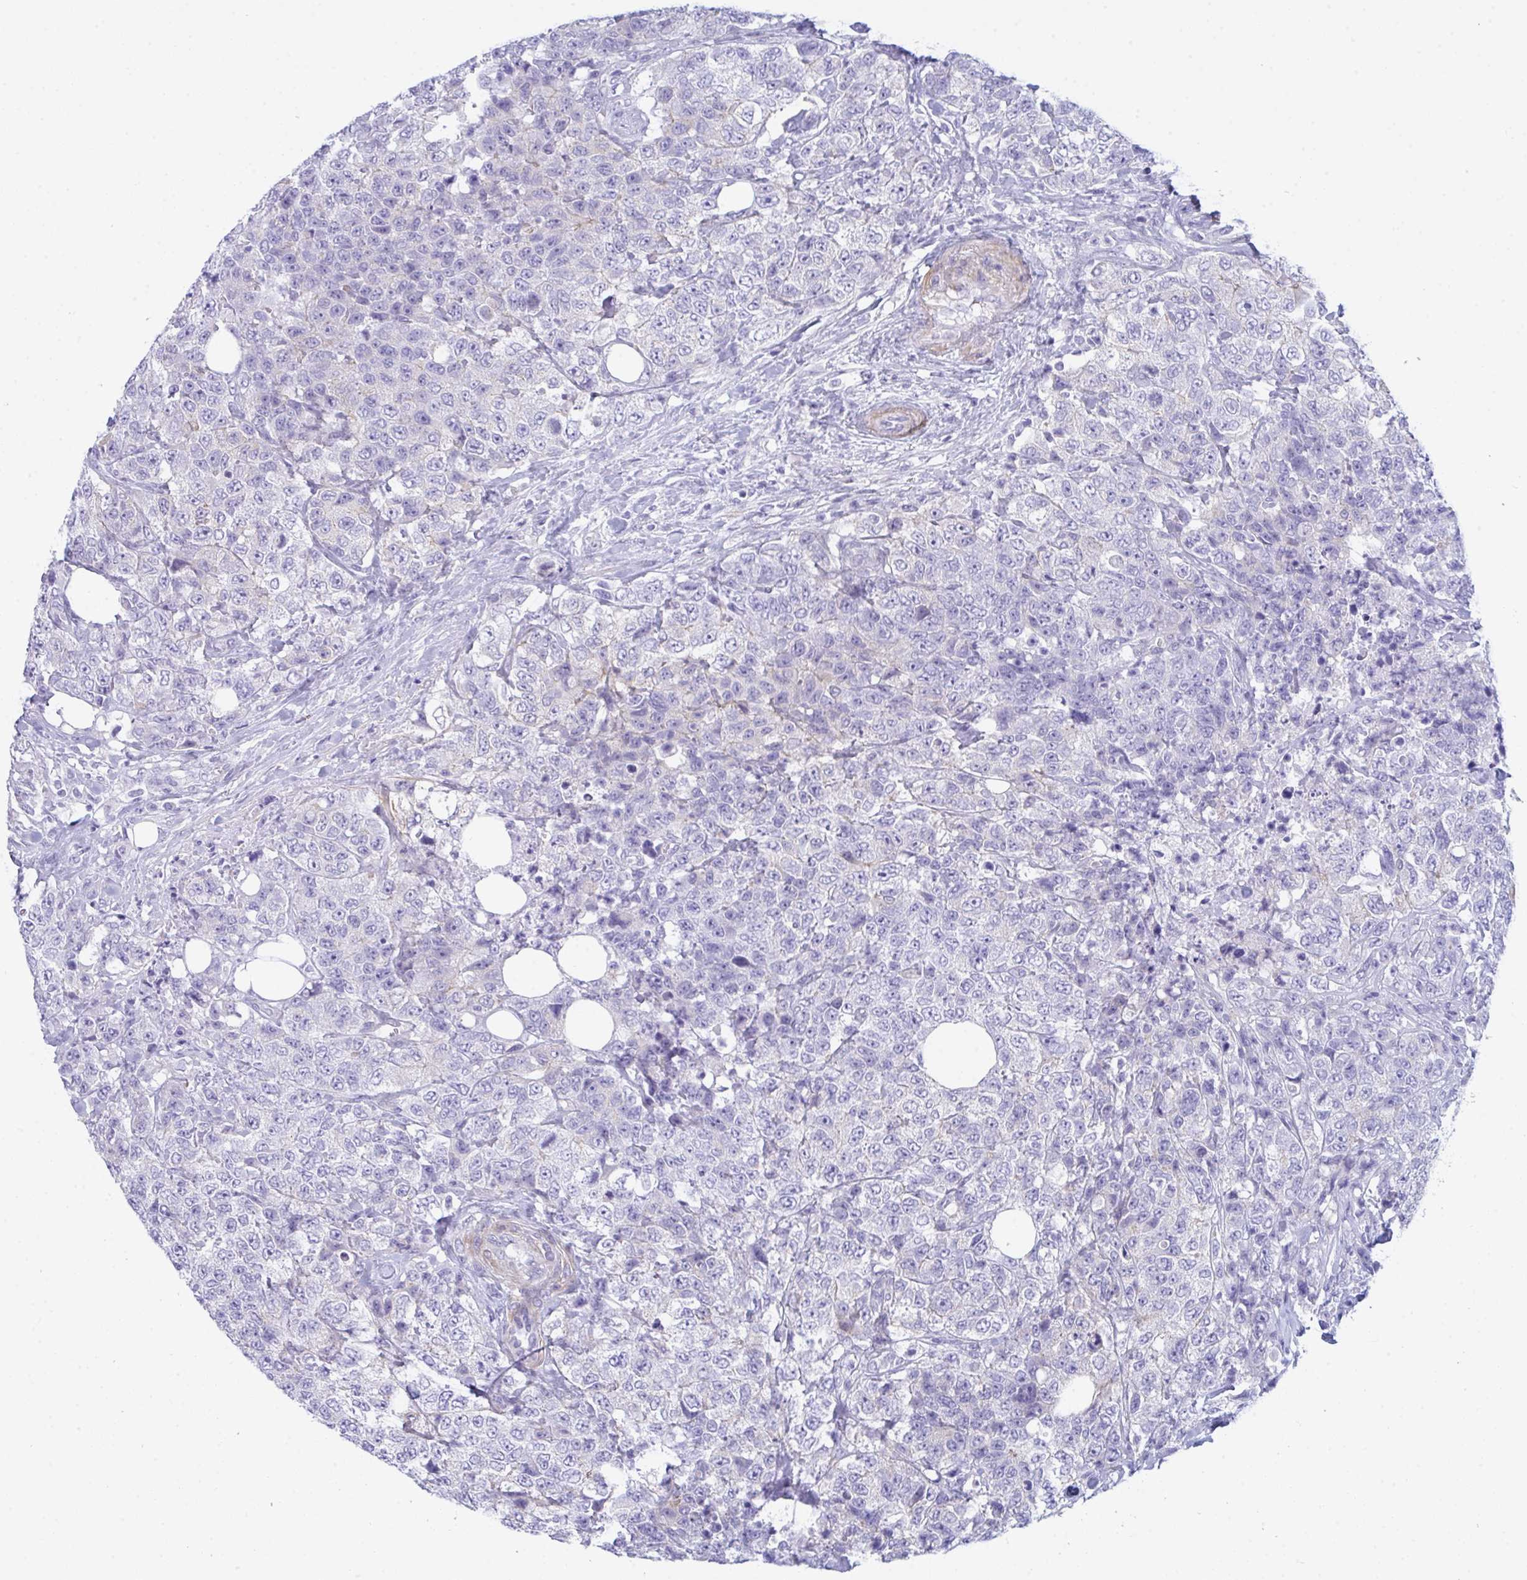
{"staining": {"intensity": "negative", "quantity": "none", "location": "none"}, "tissue": "urothelial cancer", "cell_type": "Tumor cells", "image_type": "cancer", "snomed": [{"axis": "morphology", "description": "Urothelial carcinoma, High grade"}, {"axis": "topography", "description": "Urinary bladder"}], "caption": "The photomicrograph demonstrates no staining of tumor cells in urothelial cancer.", "gene": "CEP170B", "patient": {"sex": "female", "age": 78}}